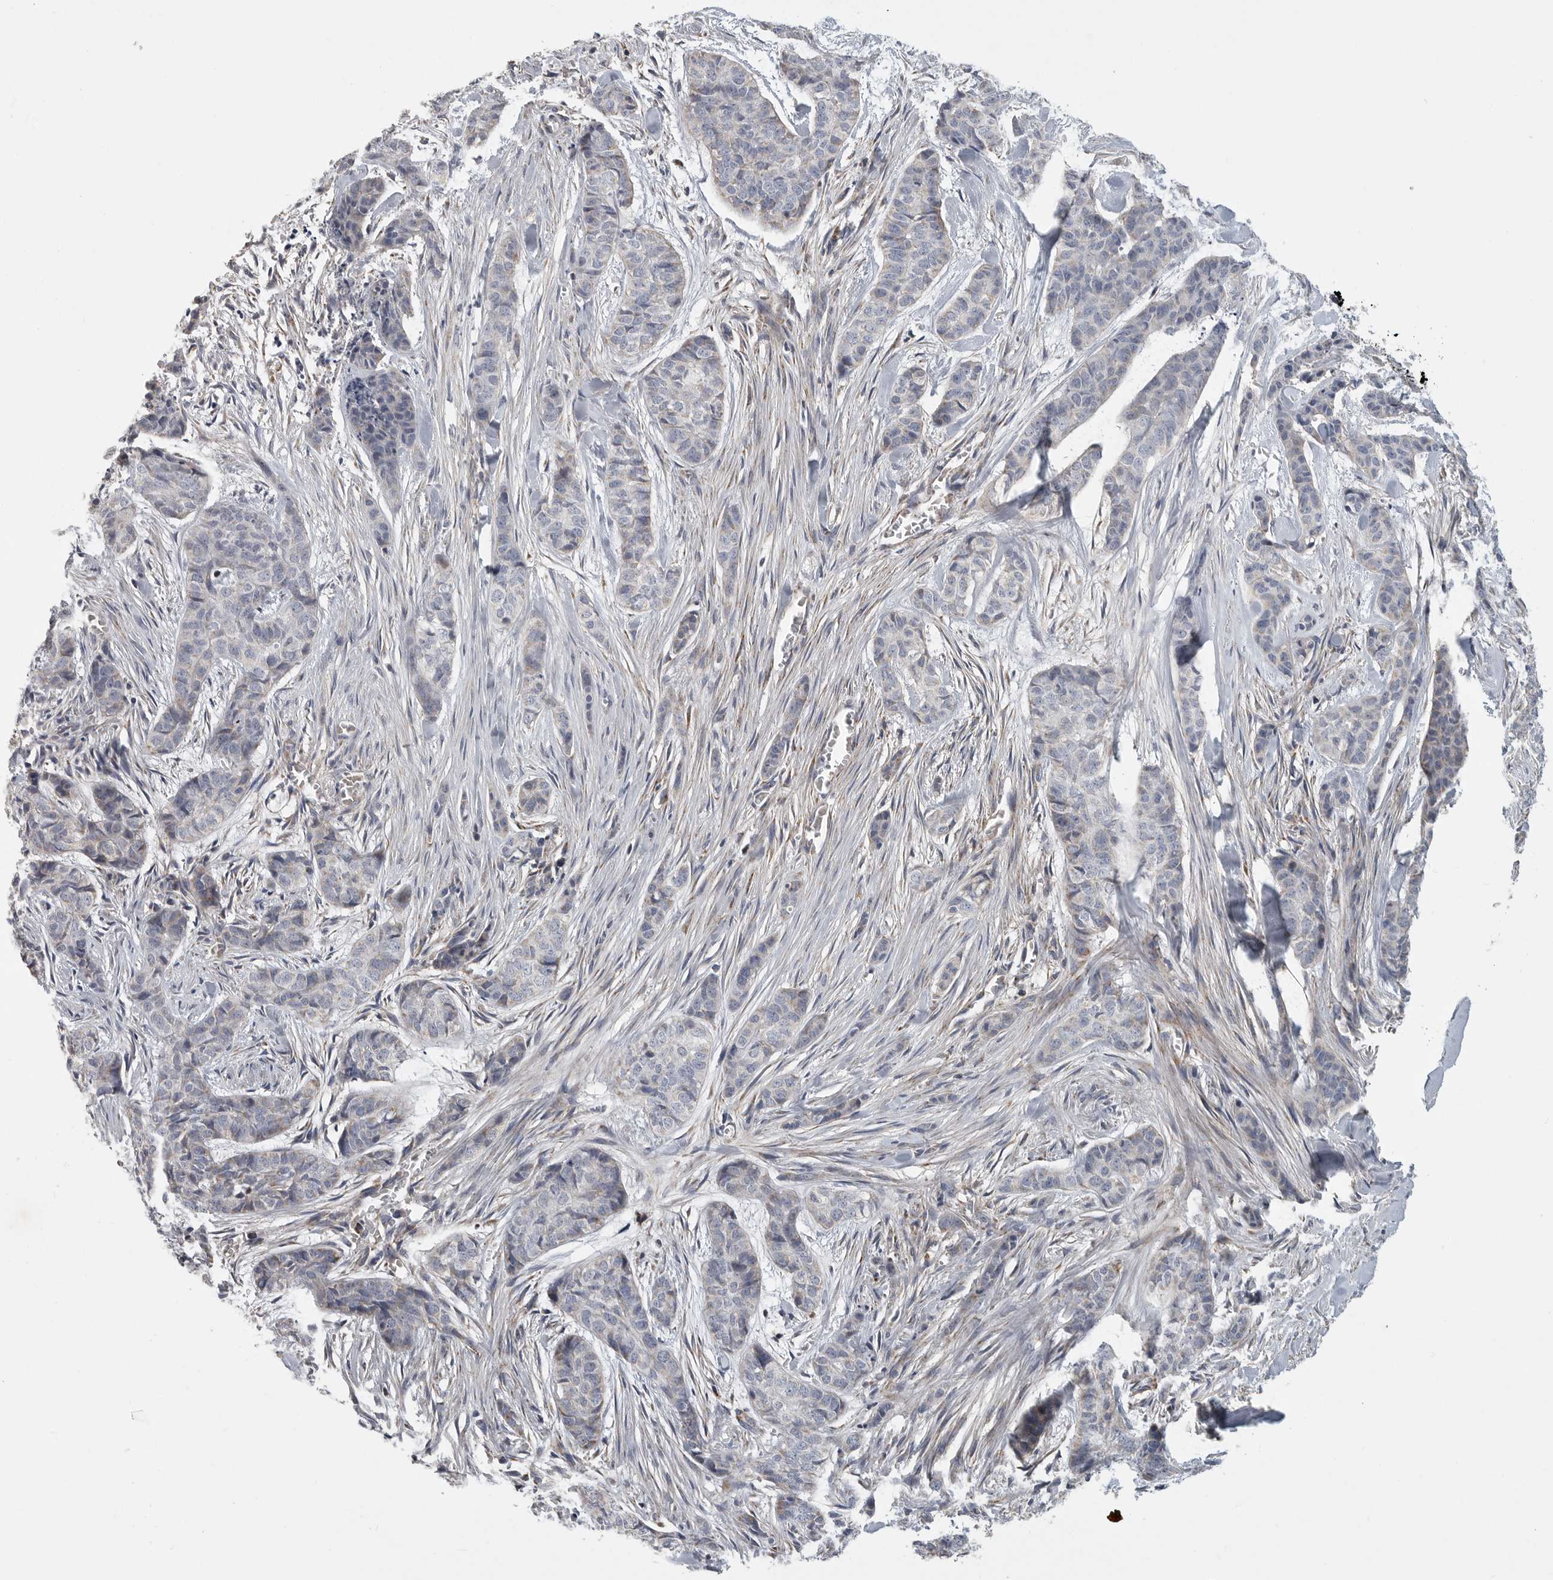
{"staining": {"intensity": "weak", "quantity": "<25%", "location": "cytoplasmic/membranous"}, "tissue": "skin cancer", "cell_type": "Tumor cells", "image_type": "cancer", "snomed": [{"axis": "morphology", "description": "Basal cell carcinoma"}, {"axis": "topography", "description": "Skin"}], "caption": "This is an immunohistochemistry (IHC) photomicrograph of human basal cell carcinoma (skin). There is no staining in tumor cells.", "gene": "SDC3", "patient": {"sex": "female", "age": 64}}